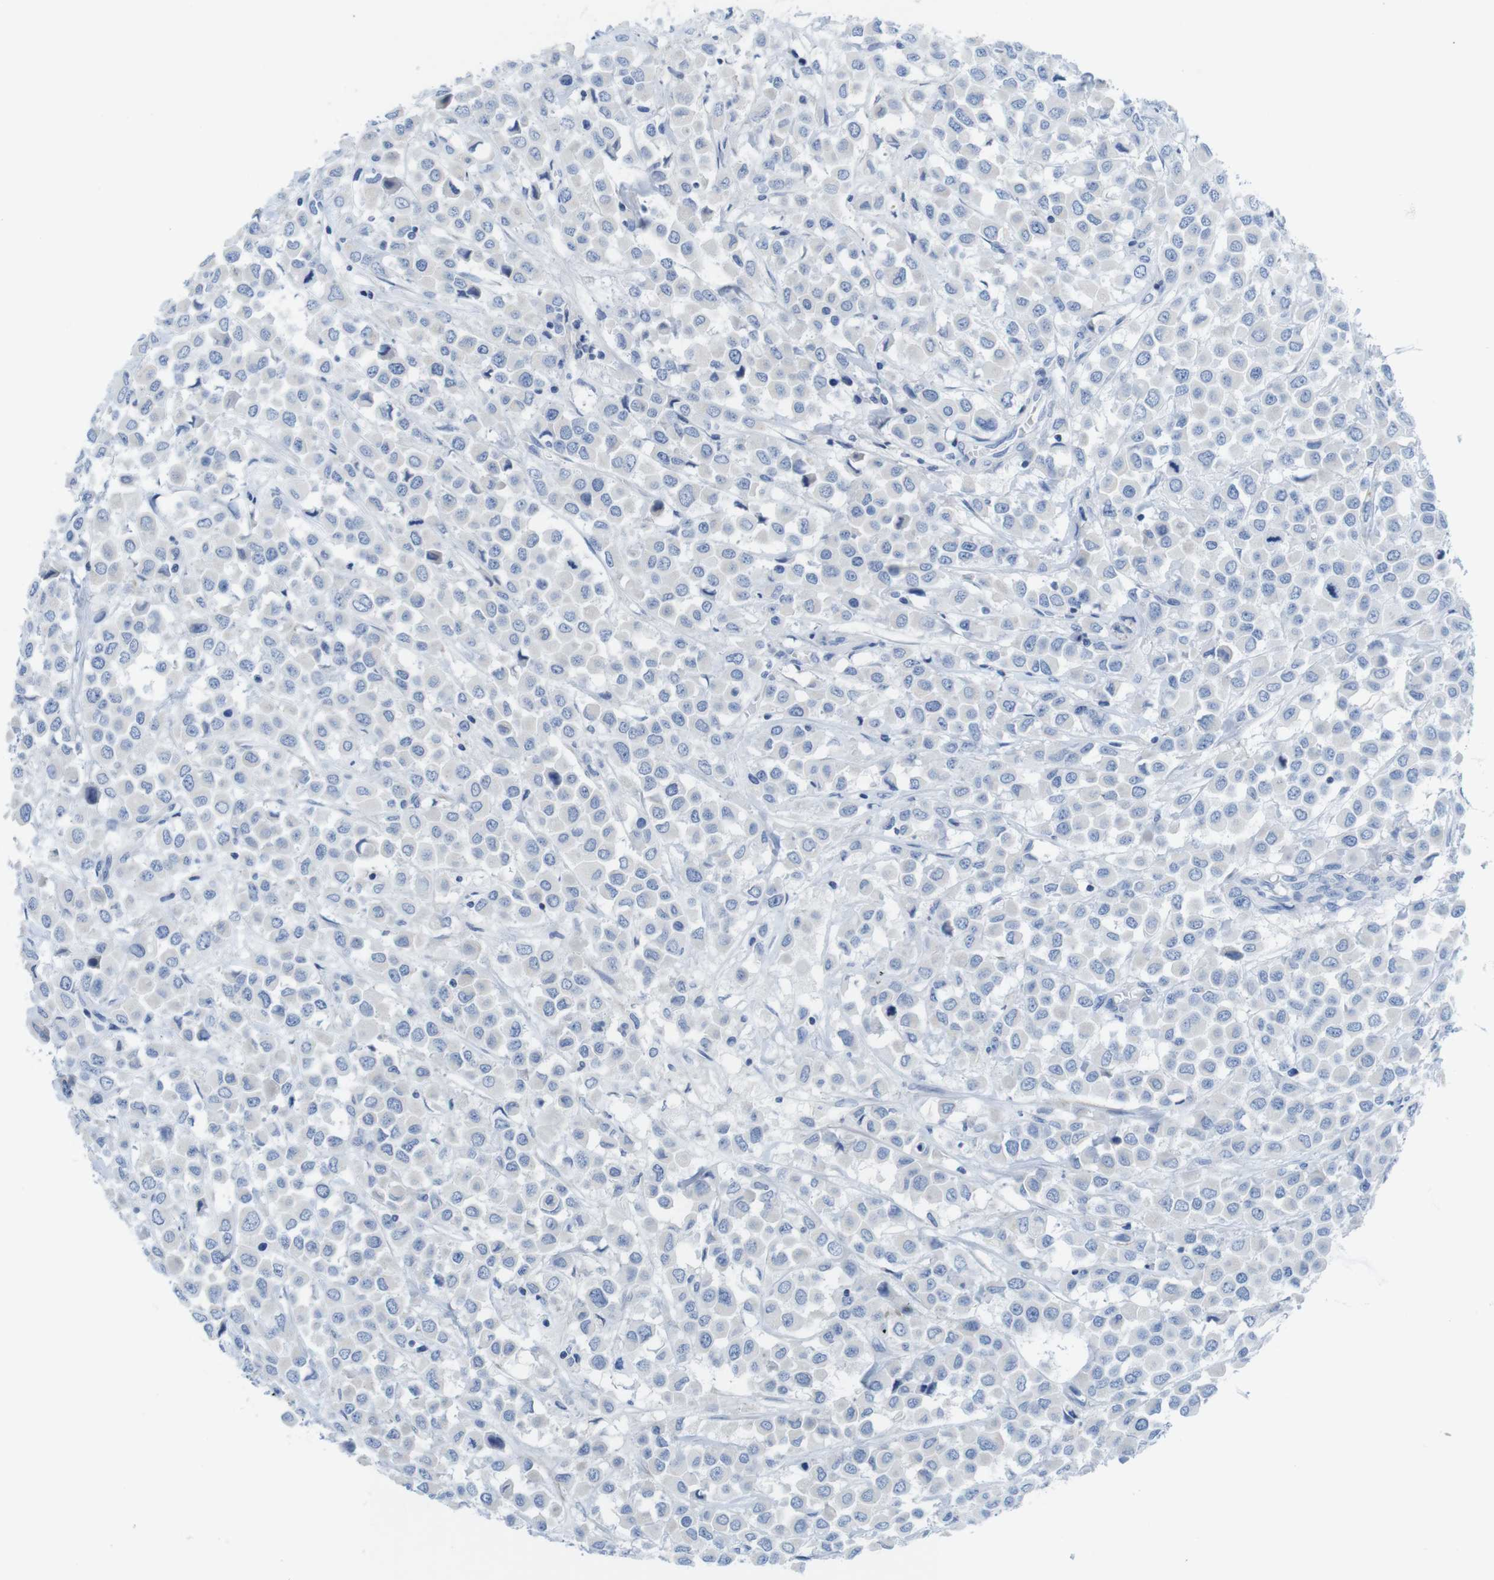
{"staining": {"intensity": "negative", "quantity": "none", "location": "none"}, "tissue": "breast cancer", "cell_type": "Tumor cells", "image_type": "cancer", "snomed": [{"axis": "morphology", "description": "Duct carcinoma"}, {"axis": "topography", "description": "Breast"}], "caption": "High power microscopy micrograph of an immunohistochemistry micrograph of breast cancer (infiltrating ductal carcinoma), revealing no significant positivity in tumor cells.", "gene": "ASIC5", "patient": {"sex": "female", "age": 61}}